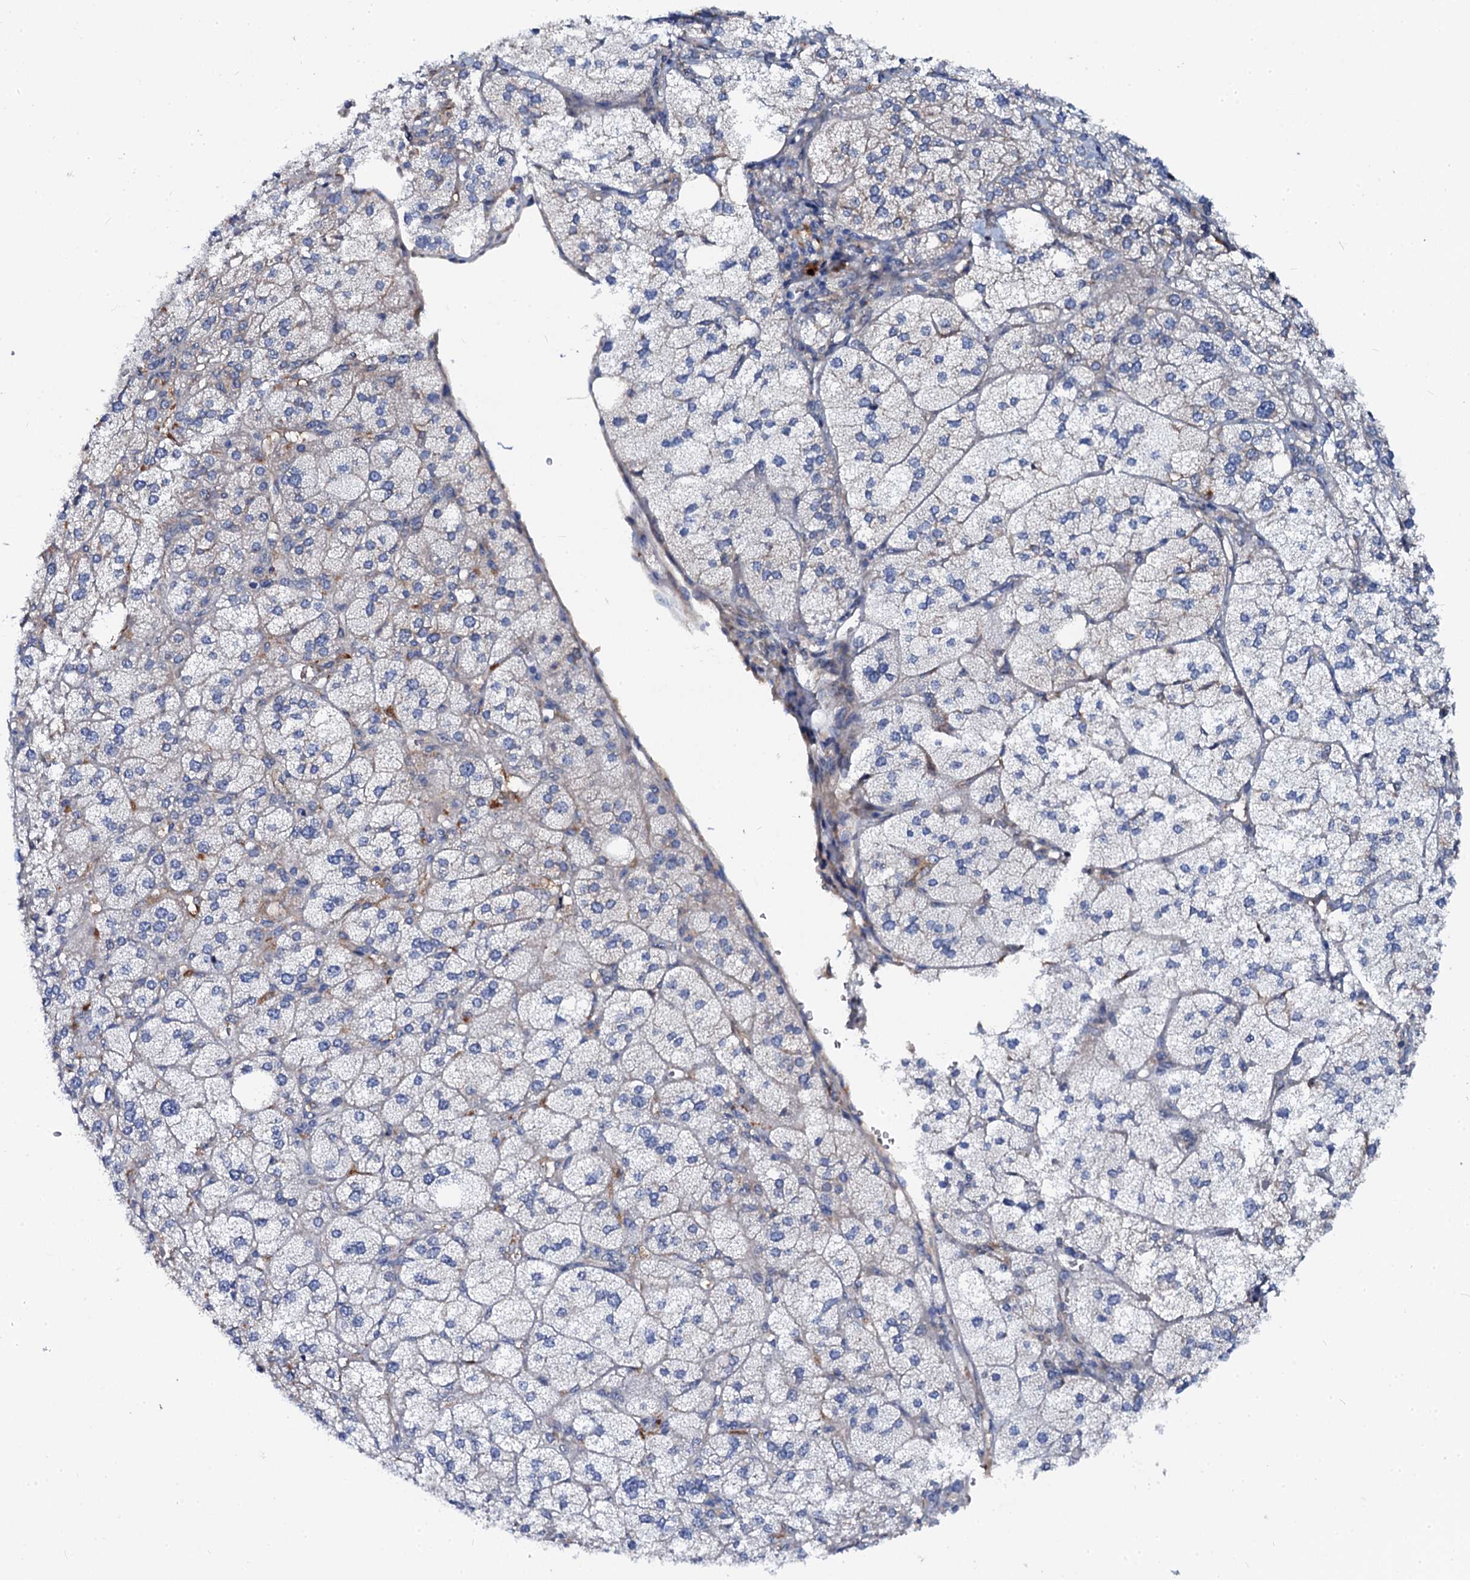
{"staining": {"intensity": "moderate", "quantity": "25%-75%", "location": "cytoplasmic/membranous"}, "tissue": "adrenal gland", "cell_type": "Glandular cells", "image_type": "normal", "snomed": [{"axis": "morphology", "description": "Normal tissue, NOS"}, {"axis": "topography", "description": "Adrenal gland"}], "caption": "DAB (3,3'-diaminobenzidine) immunohistochemical staining of unremarkable adrenal gland displays moderate cytoplasmic/membranous protein expression in about 25%-75% of glandular cells.", "gene": "OTOL1", "patient": {"sex": "female", "age": 61}}